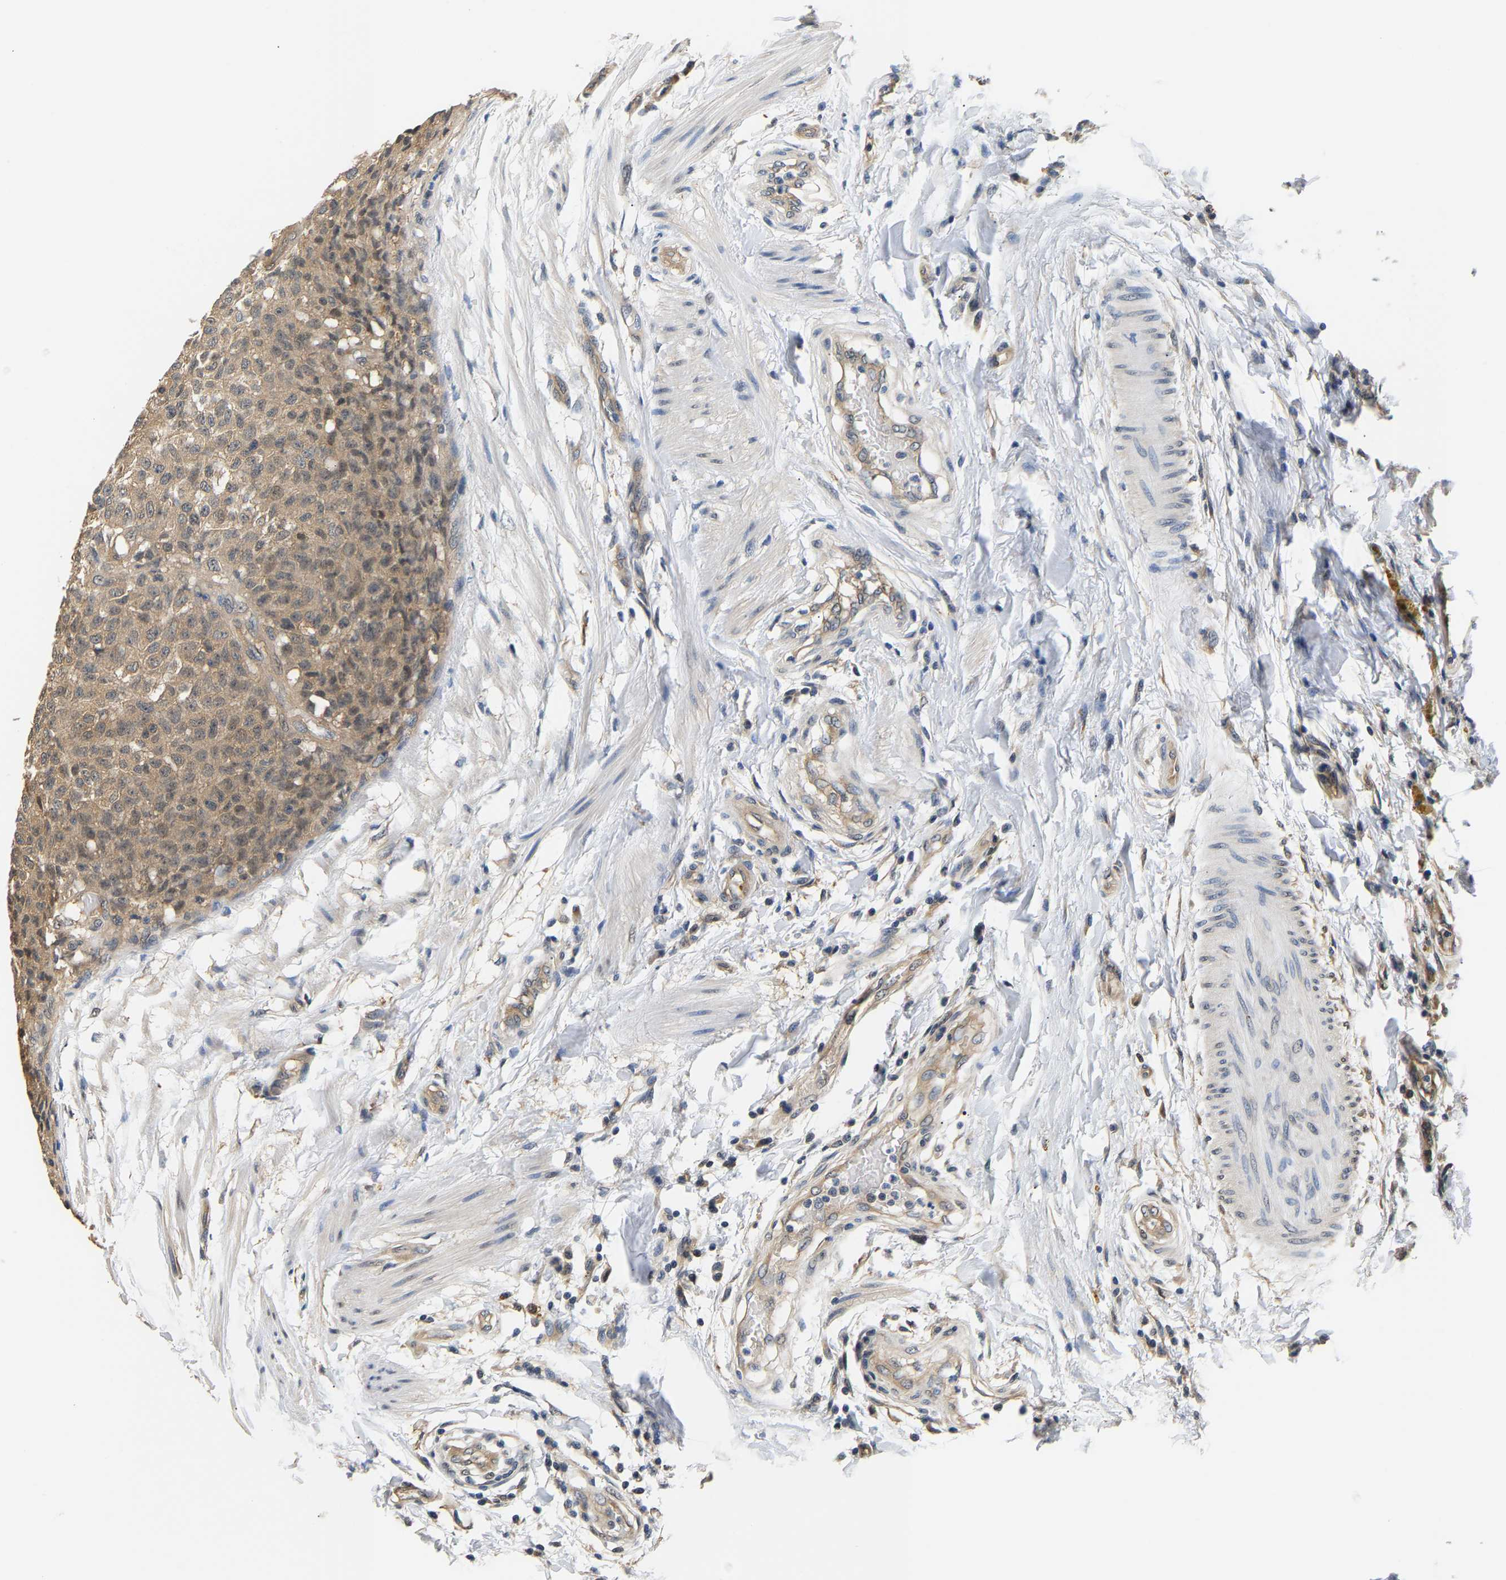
{"staining": {"intensity": "moderate", "quantity": ">75%", "location": "cytoplasmic/membranous"}, "tissue": "testis cancer", "cell_type": "Tumor cells", "image_type": "cancer", "snomed": [{"axis": "morphology", "description": "Seminoma, NOS"}, {"axis": "topography", "description": "Testis"}], "caption": "Seminoma (testis) tissue demonstrates moderate cytoplasmic/membranous staining in about >75% of tumor cells, visualized by immunohistochemistry. Nuclei are stained in blue.", "gene": "ARHGEF12", "patient": {"sex": "male", "age": 59}}